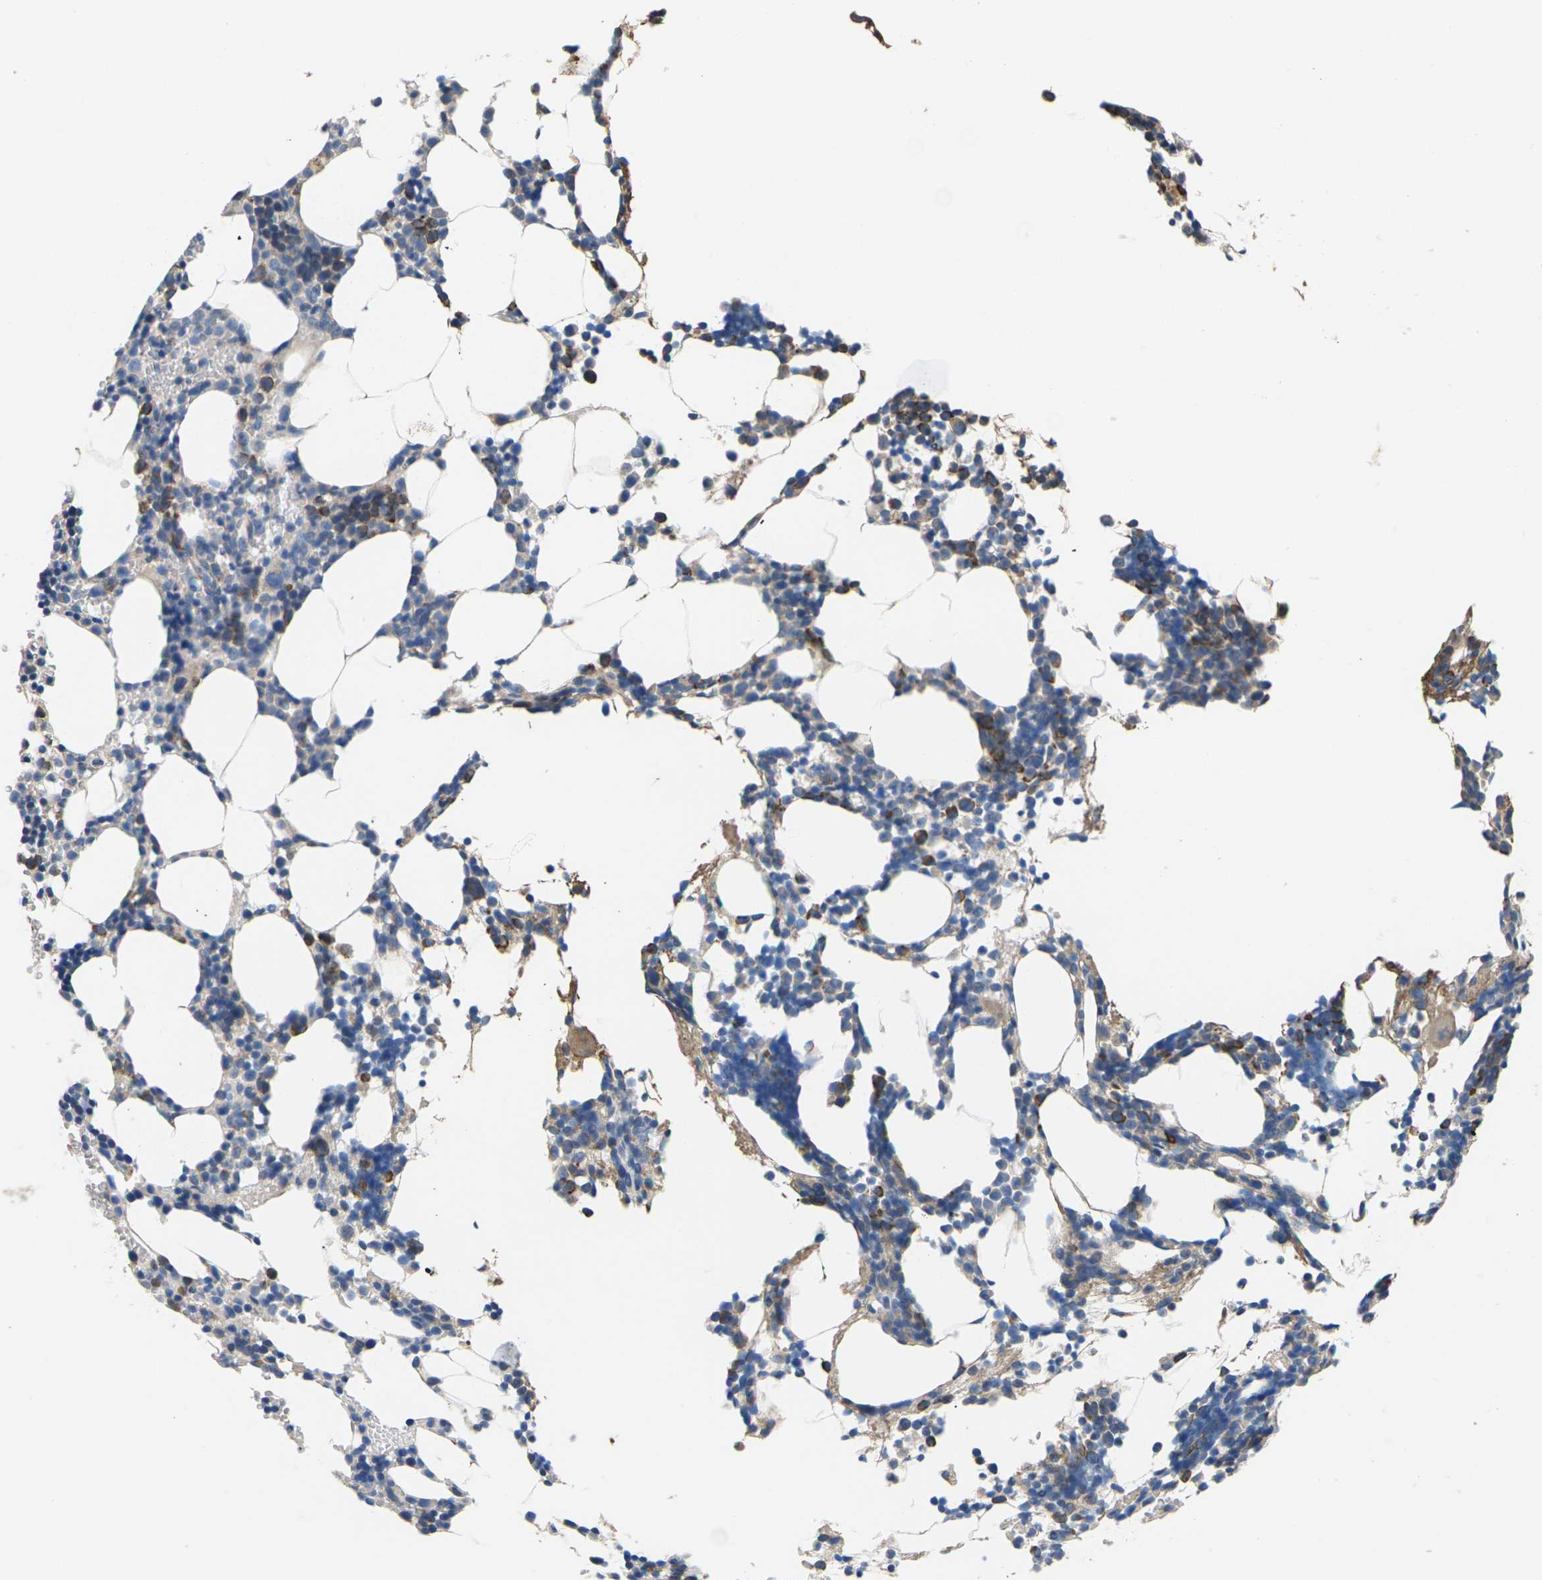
{"staining": {"intensity": "moderate", "quantity": "<25%", "location": "cytoplasmic/membranous"}, "tissue": "bone marrow", "cell_type": "Hematopoietic cells", "image_type": "normal", "snomed": [{"axis": "morphology", "description": "Normal tissue, NOS"}, {"axis": "morphology", "description": "Inflammation, NOS"}, {"axis": "topography", "description": "Bone marrow"}], "caption": "Benign bone marrow was stained to show a protein in brown. There is low levels of moderate cytoplasmic/membranous staining in approximately <25% of hematopoietic cells.", "gene": "KLHDC8B", "patient": {"sex": "male", "age": 42}}